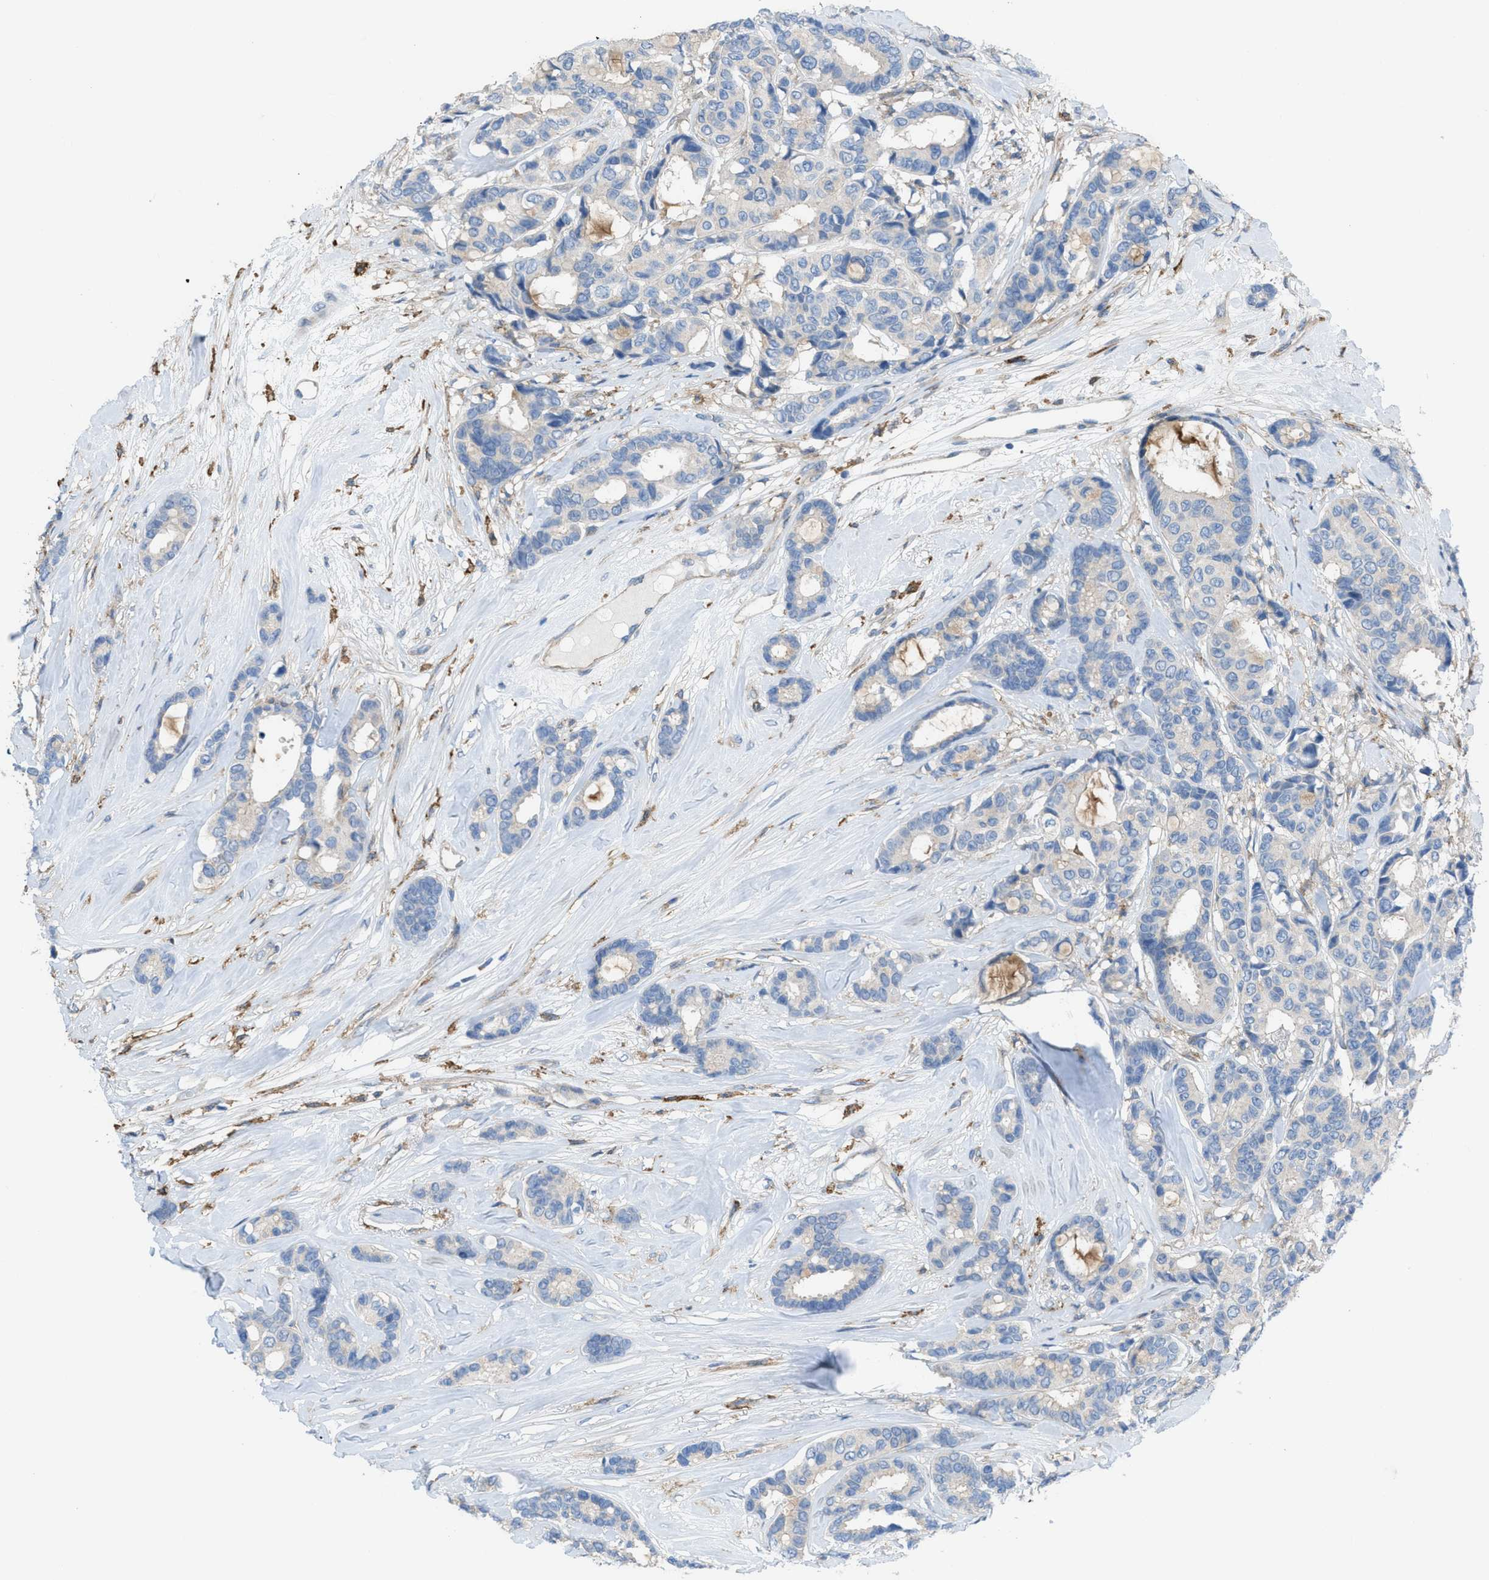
{"staining": {"intensity": "negative", "quantity": "none", "location": "none"}, "tissue": "breast cancer", "cell_type": "Tumor cells", "image_type": "cancer", "snomed": [{"axis": "morphology", "description": "Duct carcinoma"}, {"axis": "topography", "description": "Breast"}], "caption": "Tumor cells are negative for brown protein staining in invasive ductal carcinoma (breast).", "gene": "EGFR", "patient": {"sex": "female", "age": 87}}